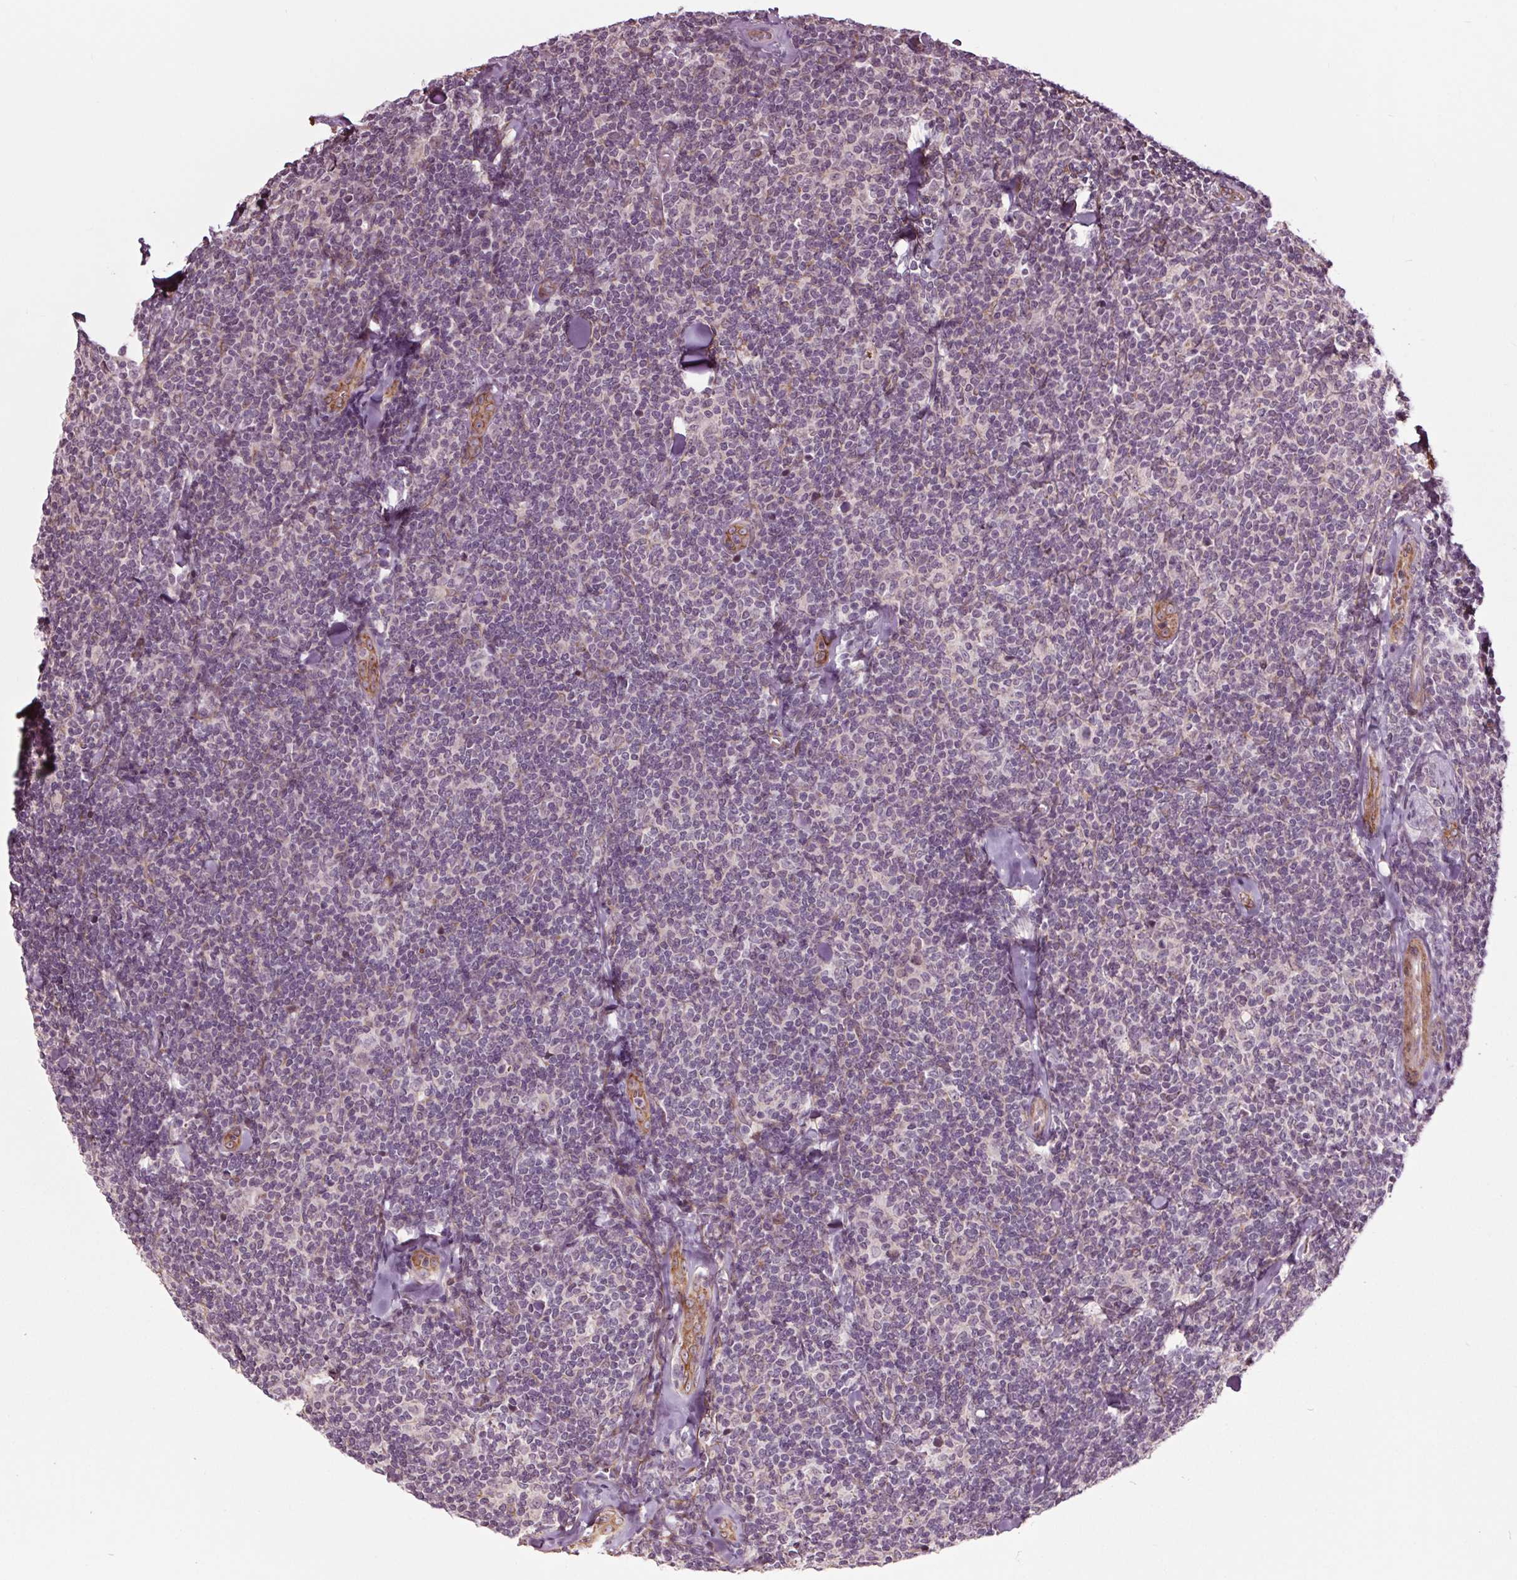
{"staining": {"intensity": "negative", "quantity": "none", "location": "none"}, "tissue": "lymphoma", "cell_type": "Tumor cells", "image_type": "cancer", "snomed": [{"axis": "morphology", "description": "Malignant lymphoma, non-Hodgkin's type, Low grade"}, {"axis": "topography", "description": "Lymph node"}], "caption": "Immunohistochemical staining of human lymphoma exhibits no significant expression in tumor cells. The staining was performed using DAB to visualize the protein expression in brown, while the nuclei were stained in blue with hematoxylin (Magnification: 20x).", "gene": "HAUS5", "patient": {"sex": "female", "age": 56}}